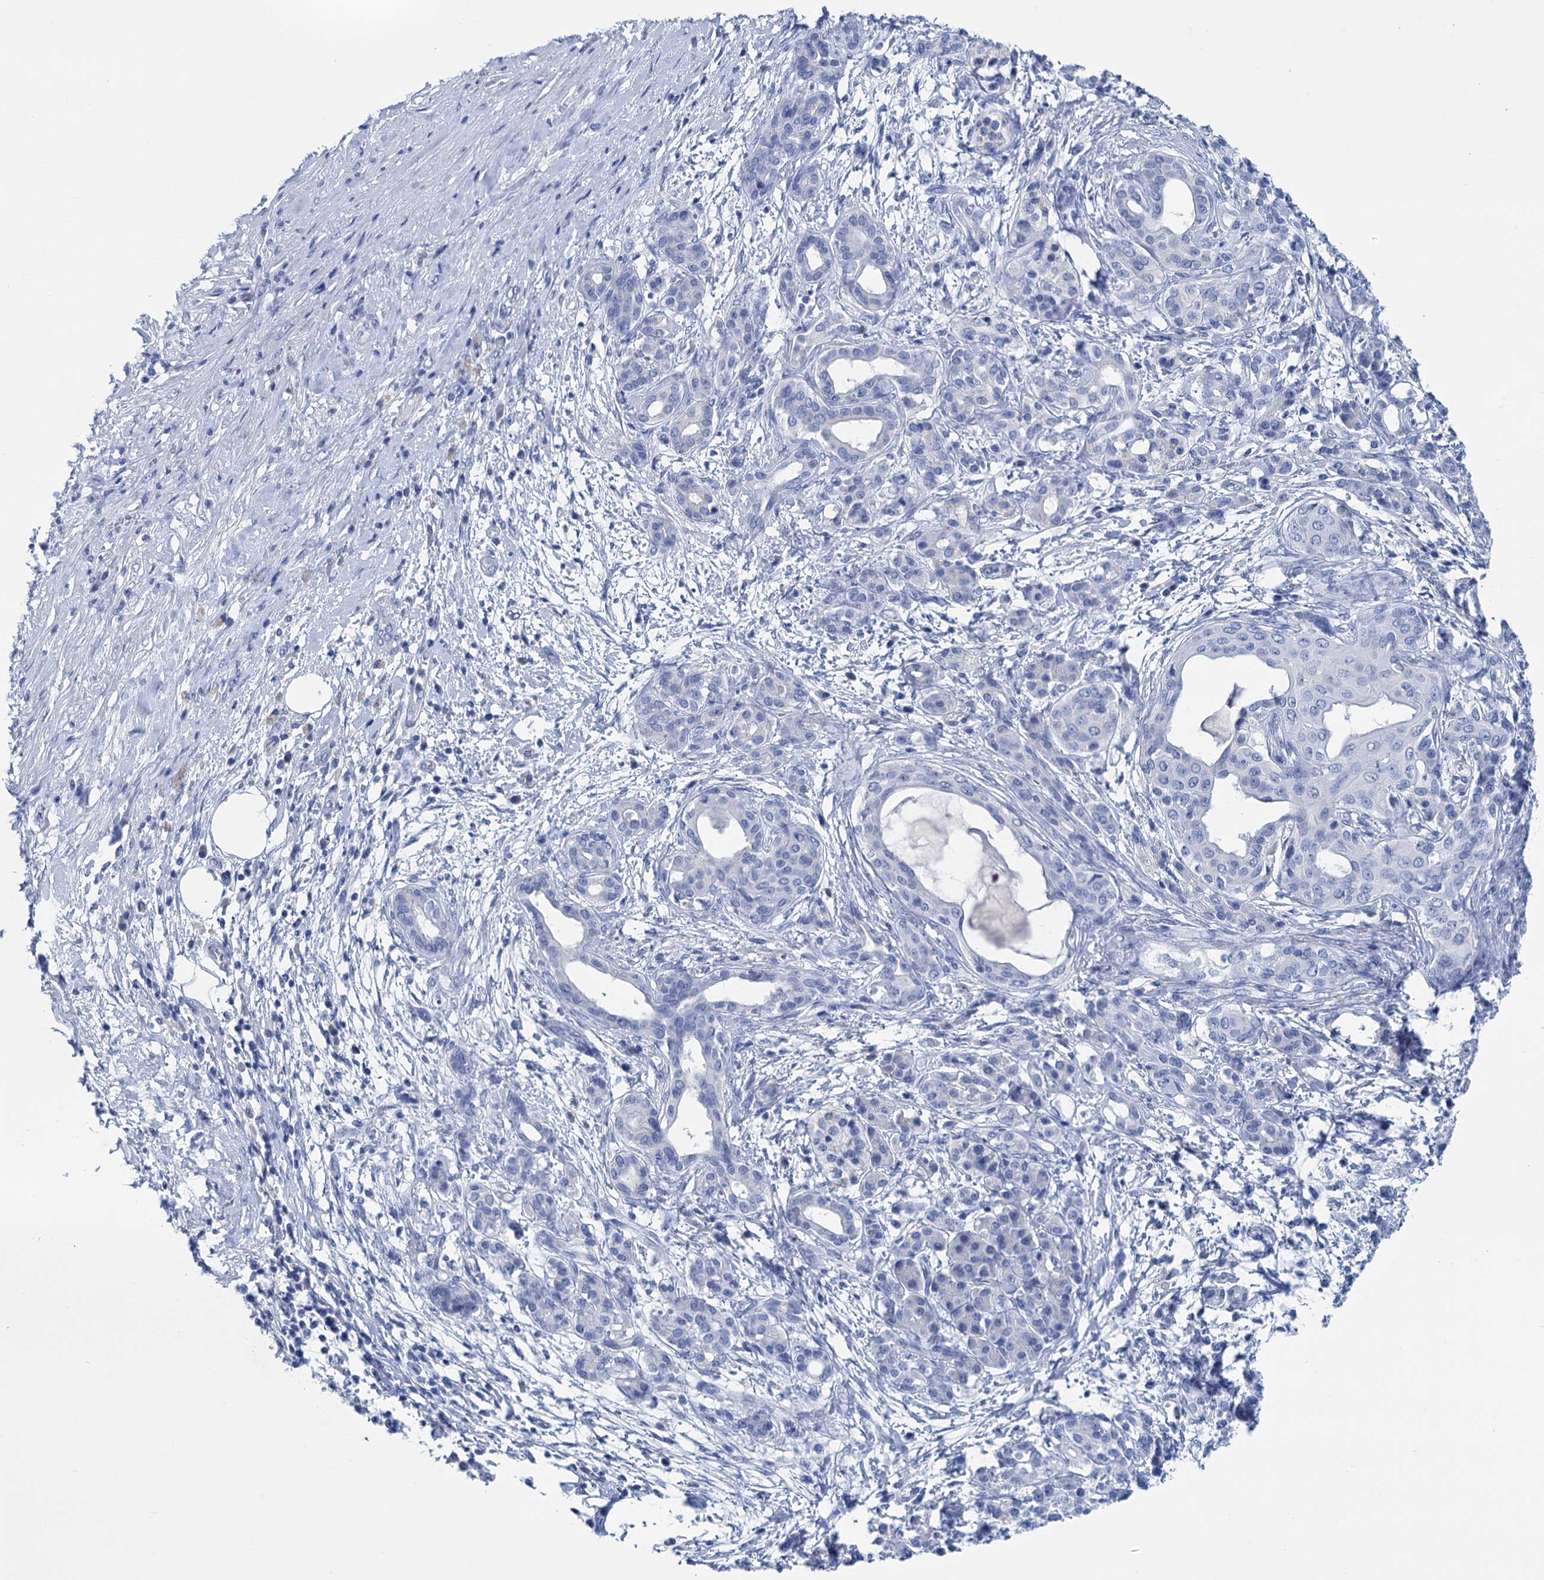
{"staining": {"intensity": "negative", "quantity": "none", "location": "none"}, "tissue": "pancreatic cancer", "cell_type": "Tumor cells", "image_type": "cancer", "snomed": [{"axis": "morphology", "description": "Adenocarcinoma, NOS"}, {"axis": "topography", "description": "Pancreas"}], "caption": "The photomicrograph shows no staining of tumor cells in pancreatic adenocarcinoma.", "gene": "MYOZ3", "patient": {"sex": "female", "age": 55}}